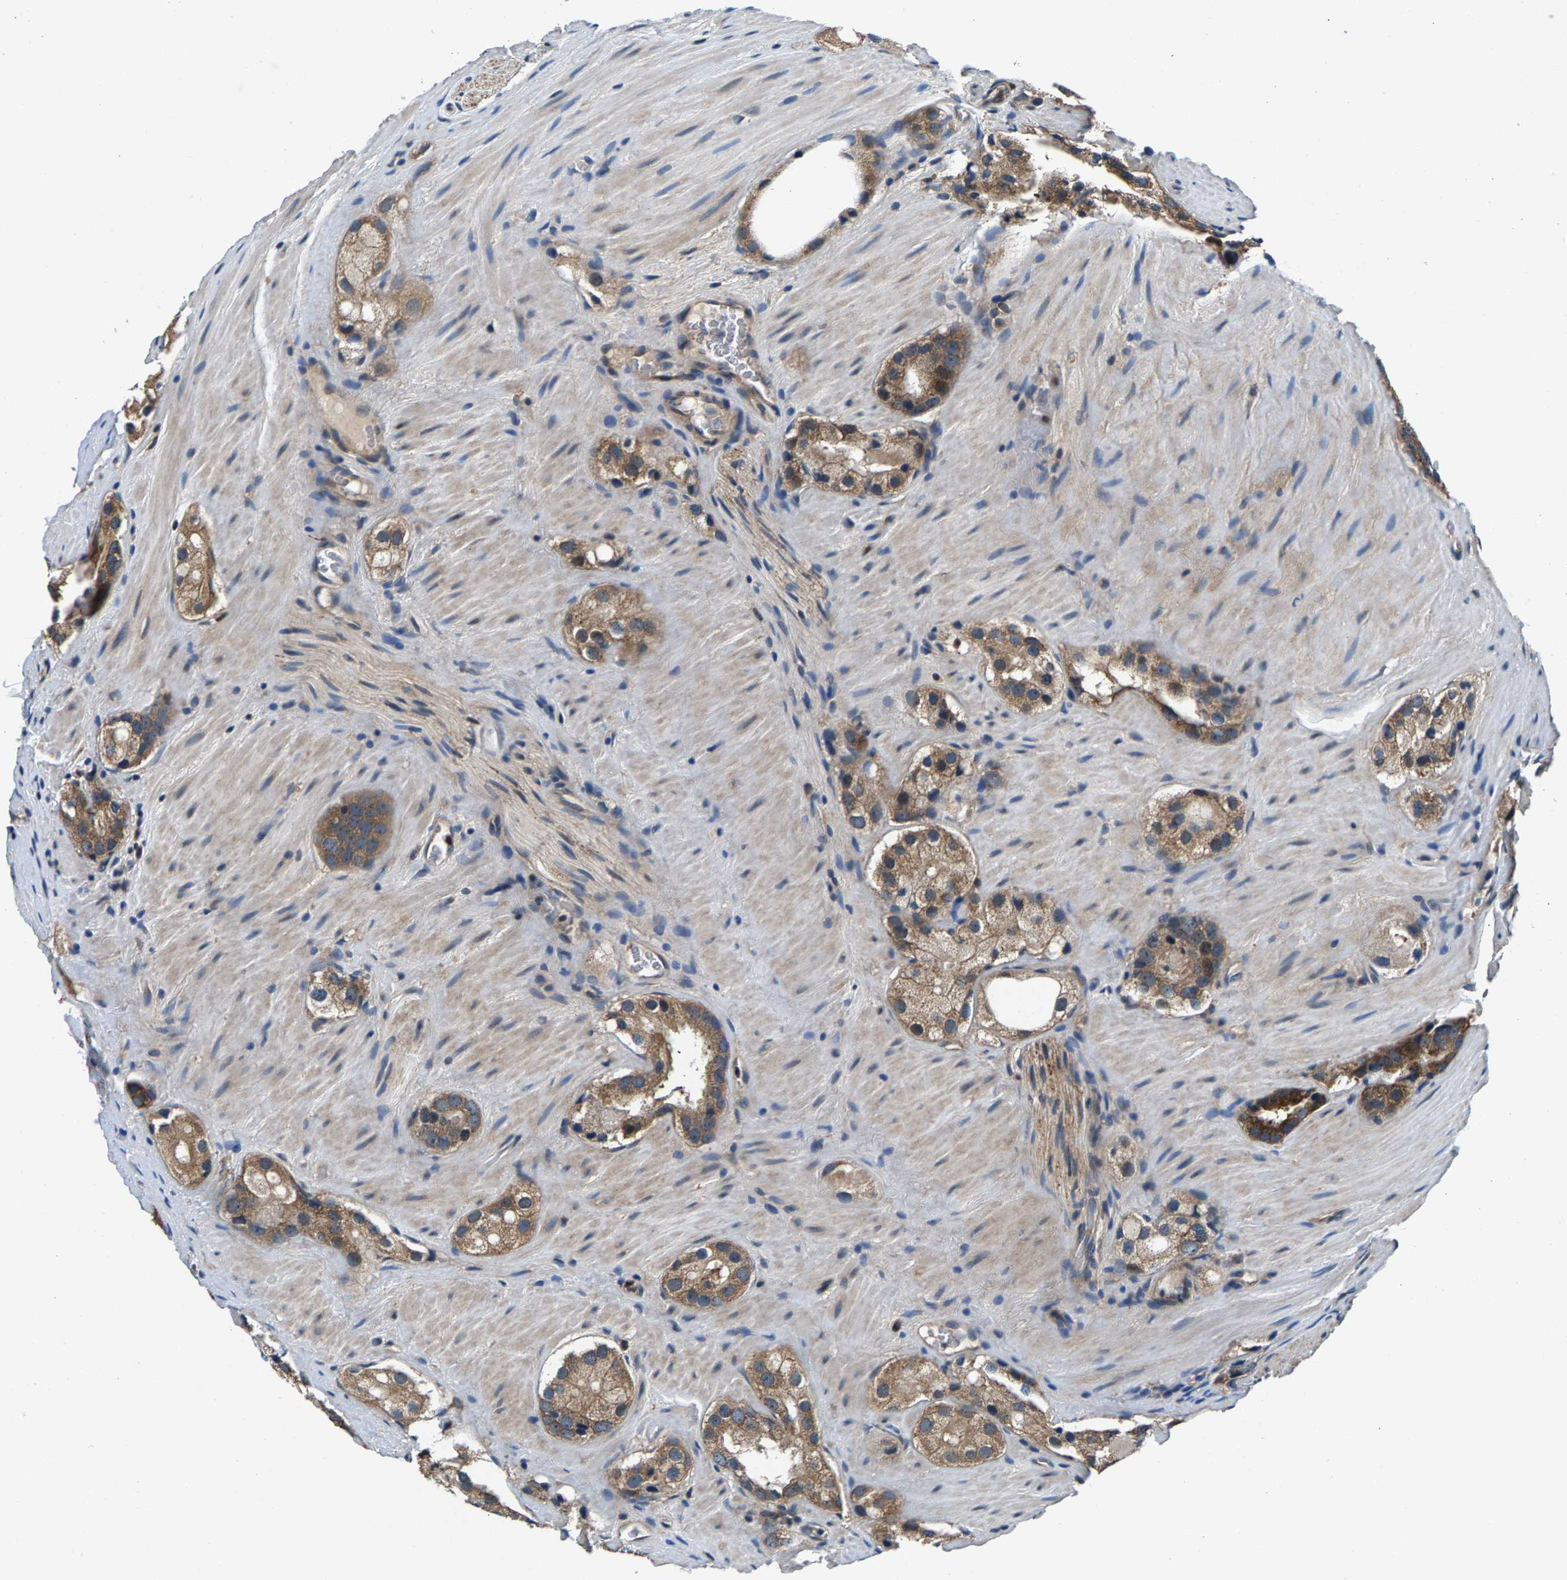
{"staining": {"intensity": "moderate", "quantity": ">75%", "location": "cytoplasmic/membranous"}, "tissue": "prostate cancer", "cell_type": "Tumor cells", "image_type": "cancer", "snomed": [{"axis": "morphology", "description": "Adenocarcinoma, High grade"}, {"axis": "topography", "description": "Prostate"}], "caption": "IHC (DAB (3,3'-diaminobenzidine)) staining of human prostate cancer displays moderate cytoplasmic/membranous protein expression in about >75% of tumor cells. (IHC, brightfield microscopy, high magnification).", "gene": "FAM78A", "patient": {"sex": "male", "age": 63}}